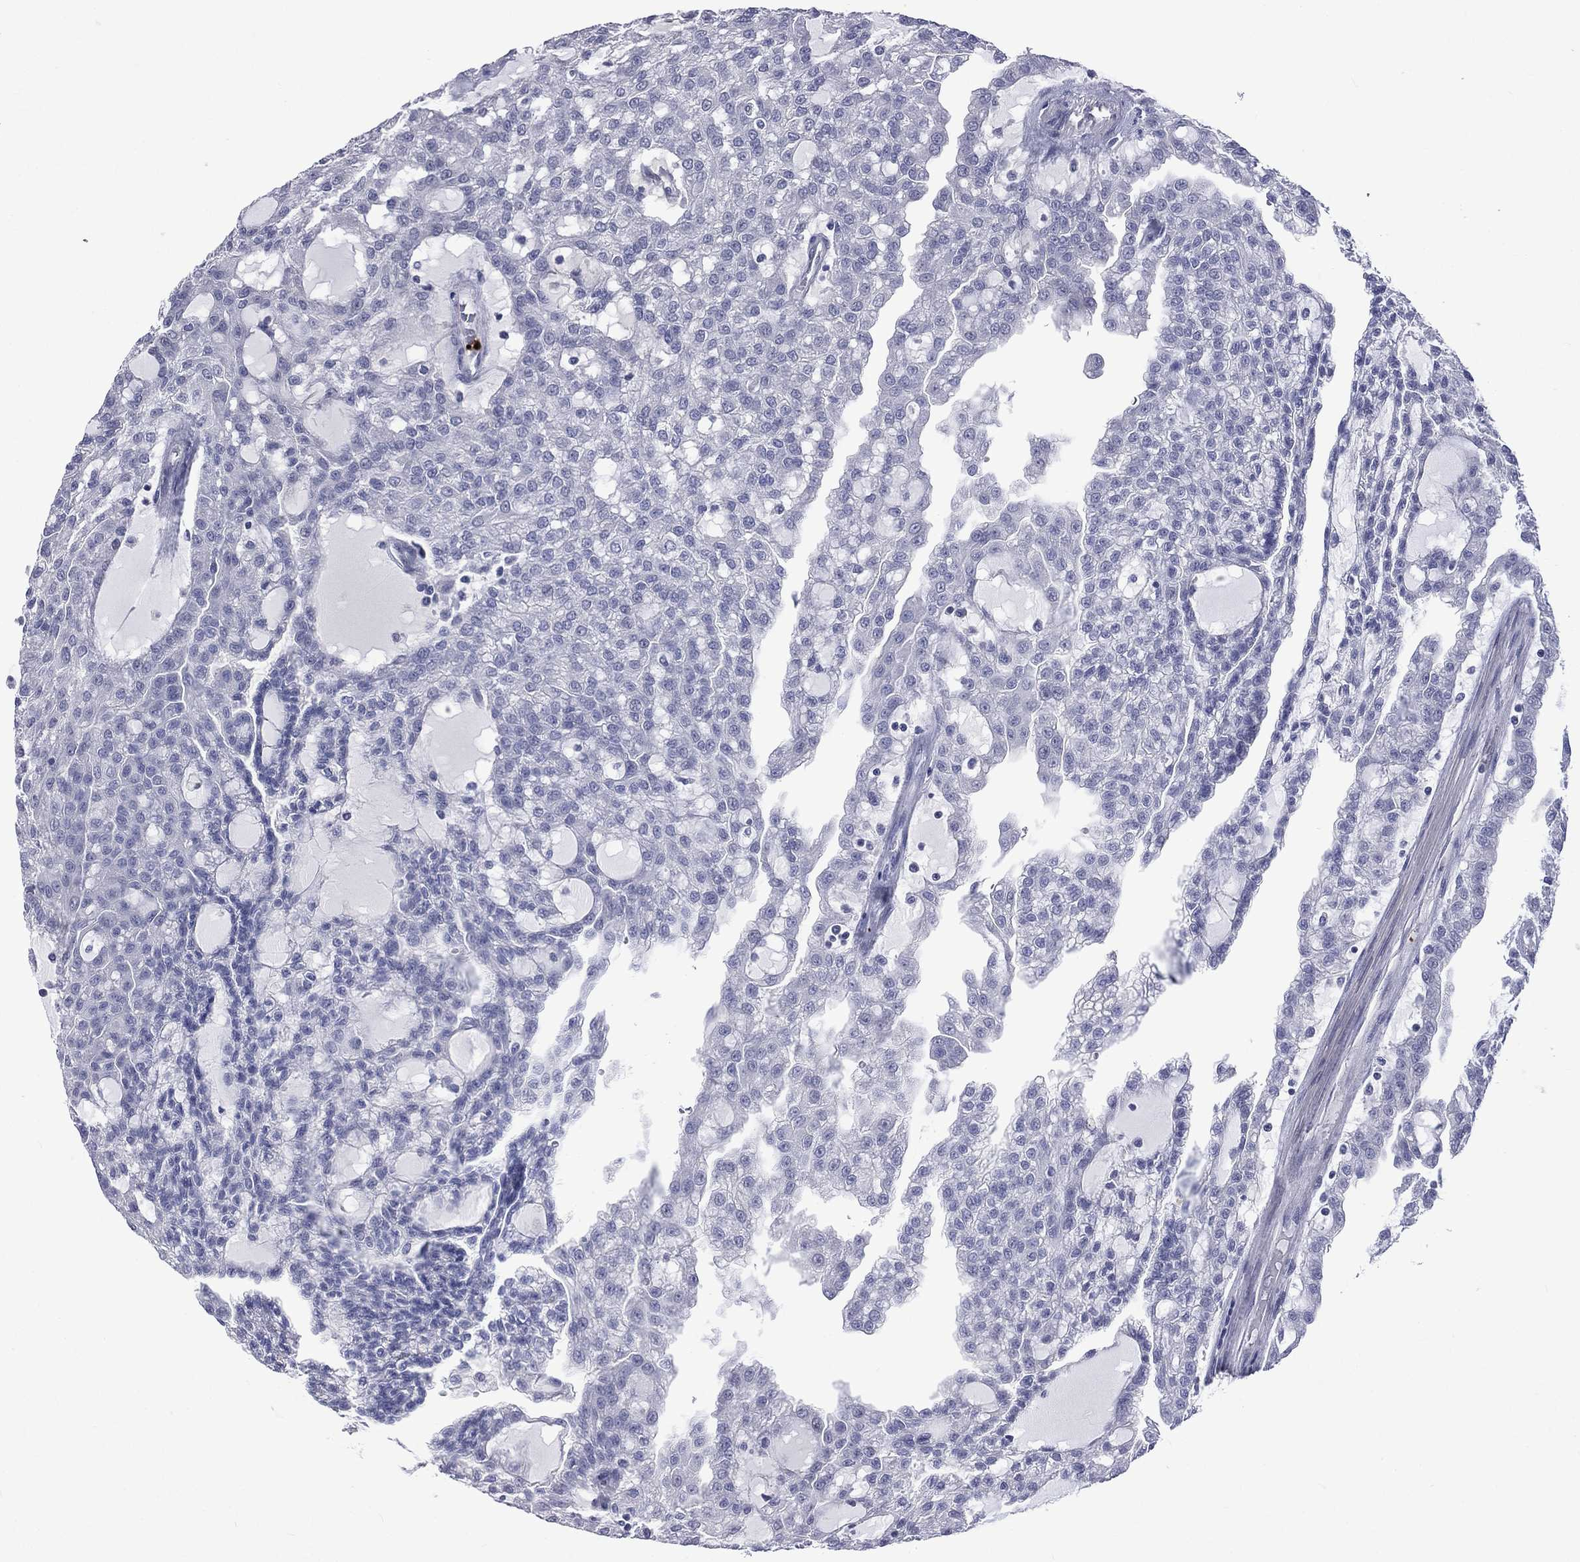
{"staining": {"intensity": "negative", "quantity": "none", "location": "none"}, "tissue": "renal cancer", "cell_type": "Tumor cells", "image_type": "cancer", "snomed": [{"axis": "morphology", "description": "Adenocarcinoma, NOS"}, {"axis": "topography", "description": "Kidney"}], "caption": "Tumor cells are negative for brown protein staining in renal adenocarcinoma.", "gene": "ELANE", "patient": {"sex": "male", "age": 63}}